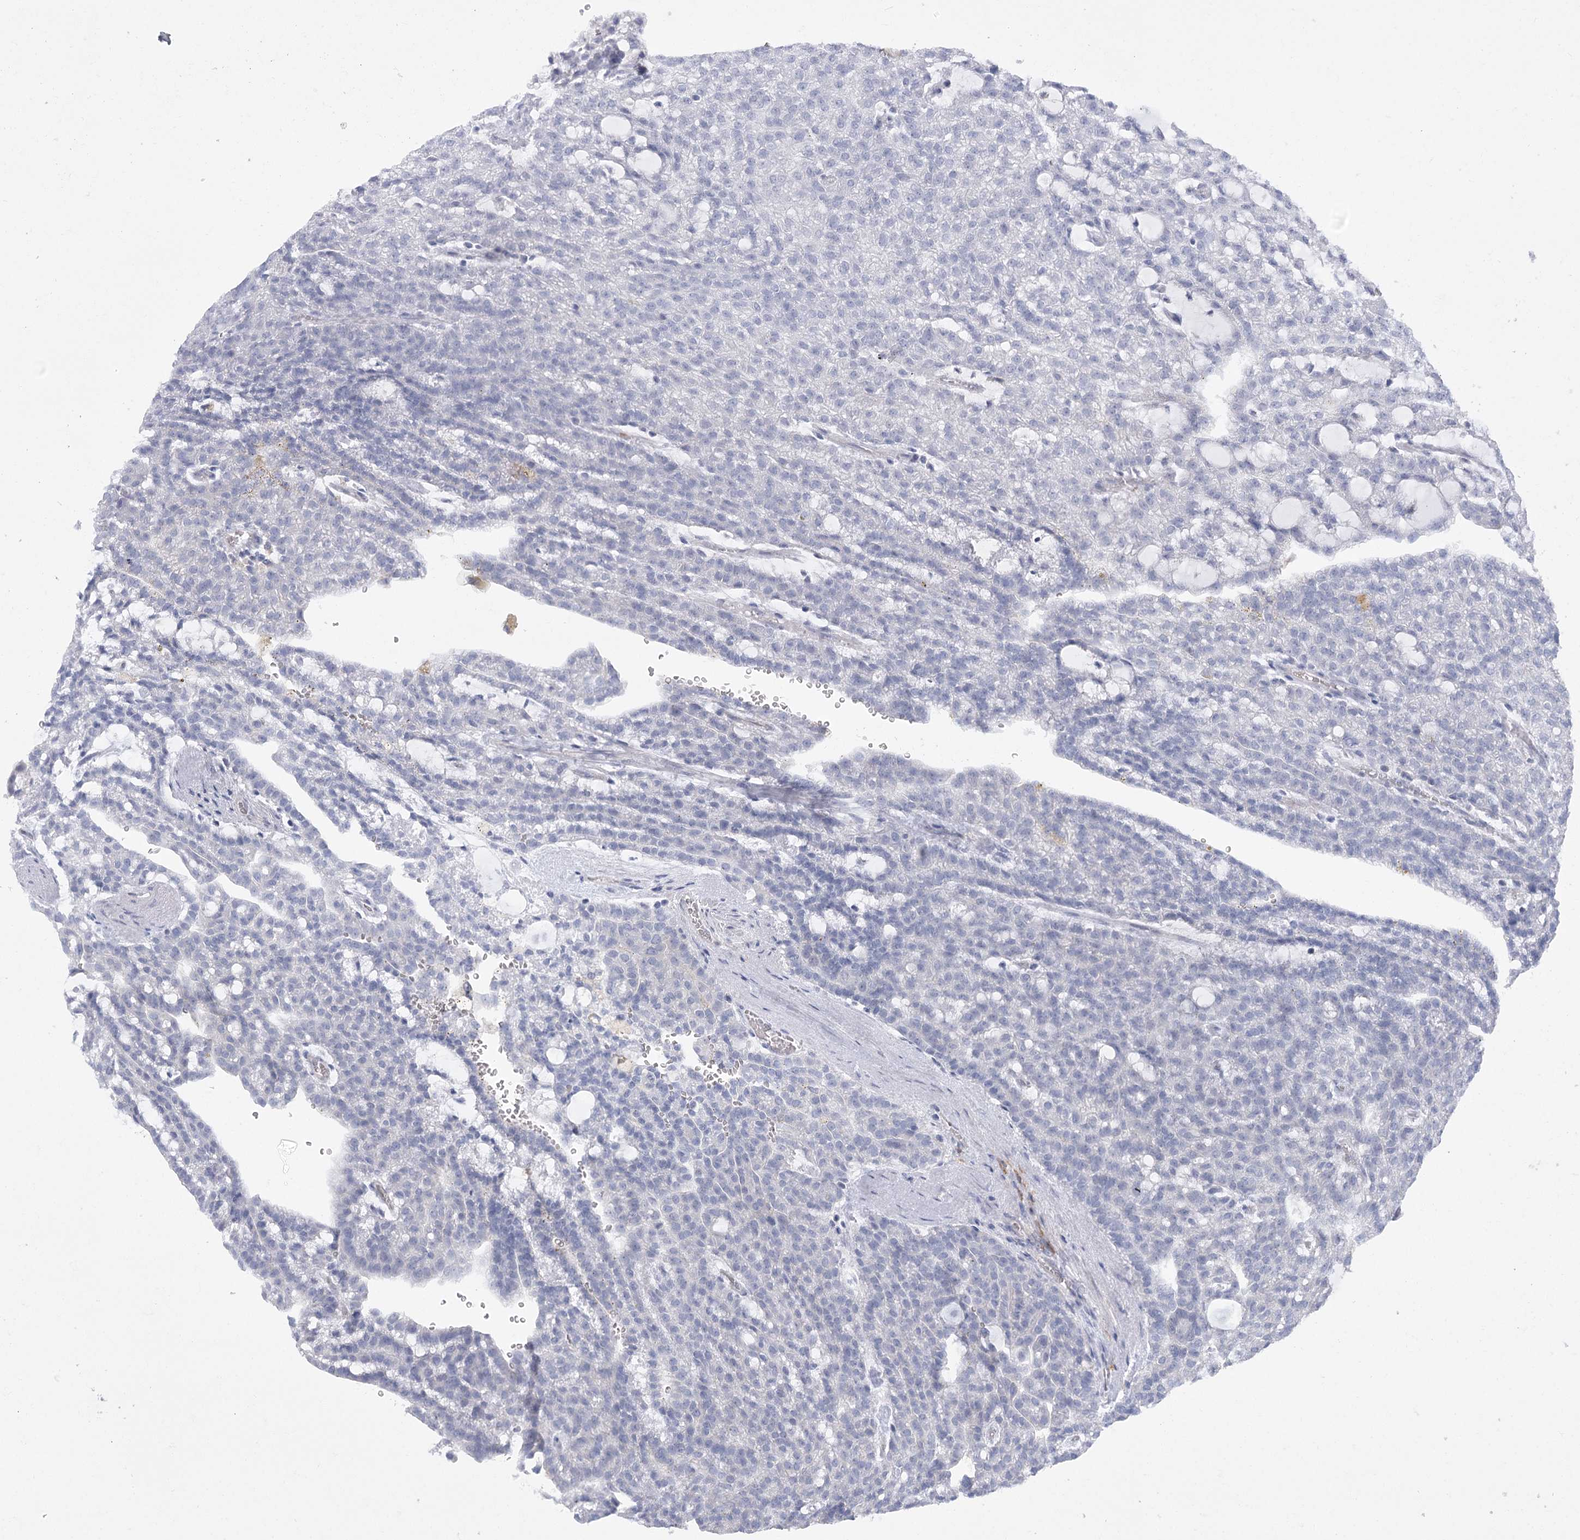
{"staining": {"intensity": "negative", "quantity": "none", "location": "none"}, "tissue": "renal cancer", "cell_type": "Tumor cells", "image_type": "cancer", "snomed": [{"axis": "morphology", "description": "Adenocarcinoma, NOS"}, {"axis": "topography", "description": "Kidney"}], "caption": "Human adenocarcinoma (renal) stained for a protein using immunohistochemistry (IHC) shows no expression in tumor cells.", "gene": "FAM76B", "patient": {"sex": "male", "age": 63}}